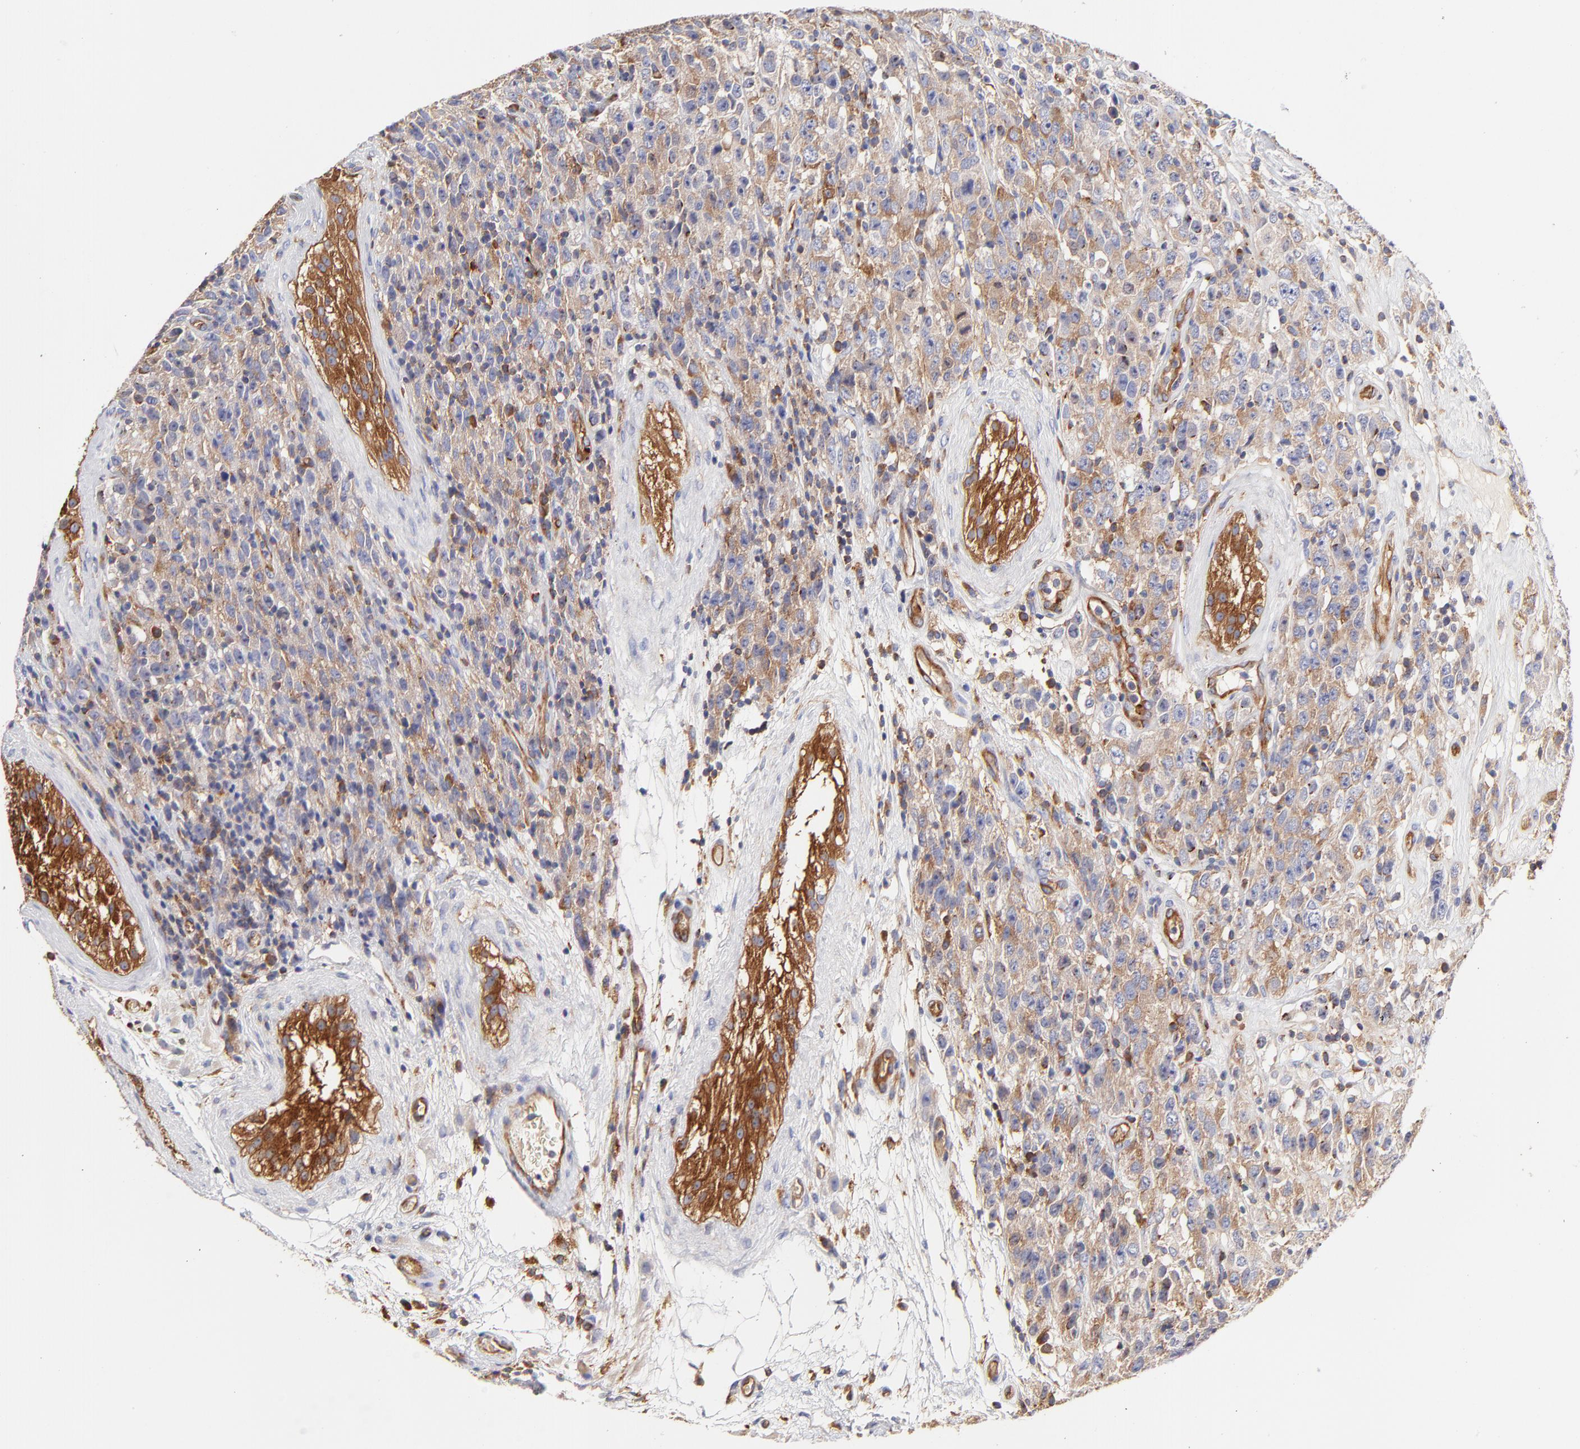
{"staining": {"intensity": "moderate", "quantity": ">75%", "location": "cytoplasmic/membranous"}, "tissue": "testis cancer", "cell_type": "Tumor cells", "image_type": "cancer", "snomed": [{"axis": "morphology", "description": "Seminoma, NOS"}, {"axis": "topography", "description": "Testis"}], "caption": "Human seminoma (testis) stained with a brown dye demonstrates moderate cytoplasmic/membranous positive positivity in about >75% of tumor cells.", "gene": "CD2AP", "patient": {"sex": "male", "age": 52}}